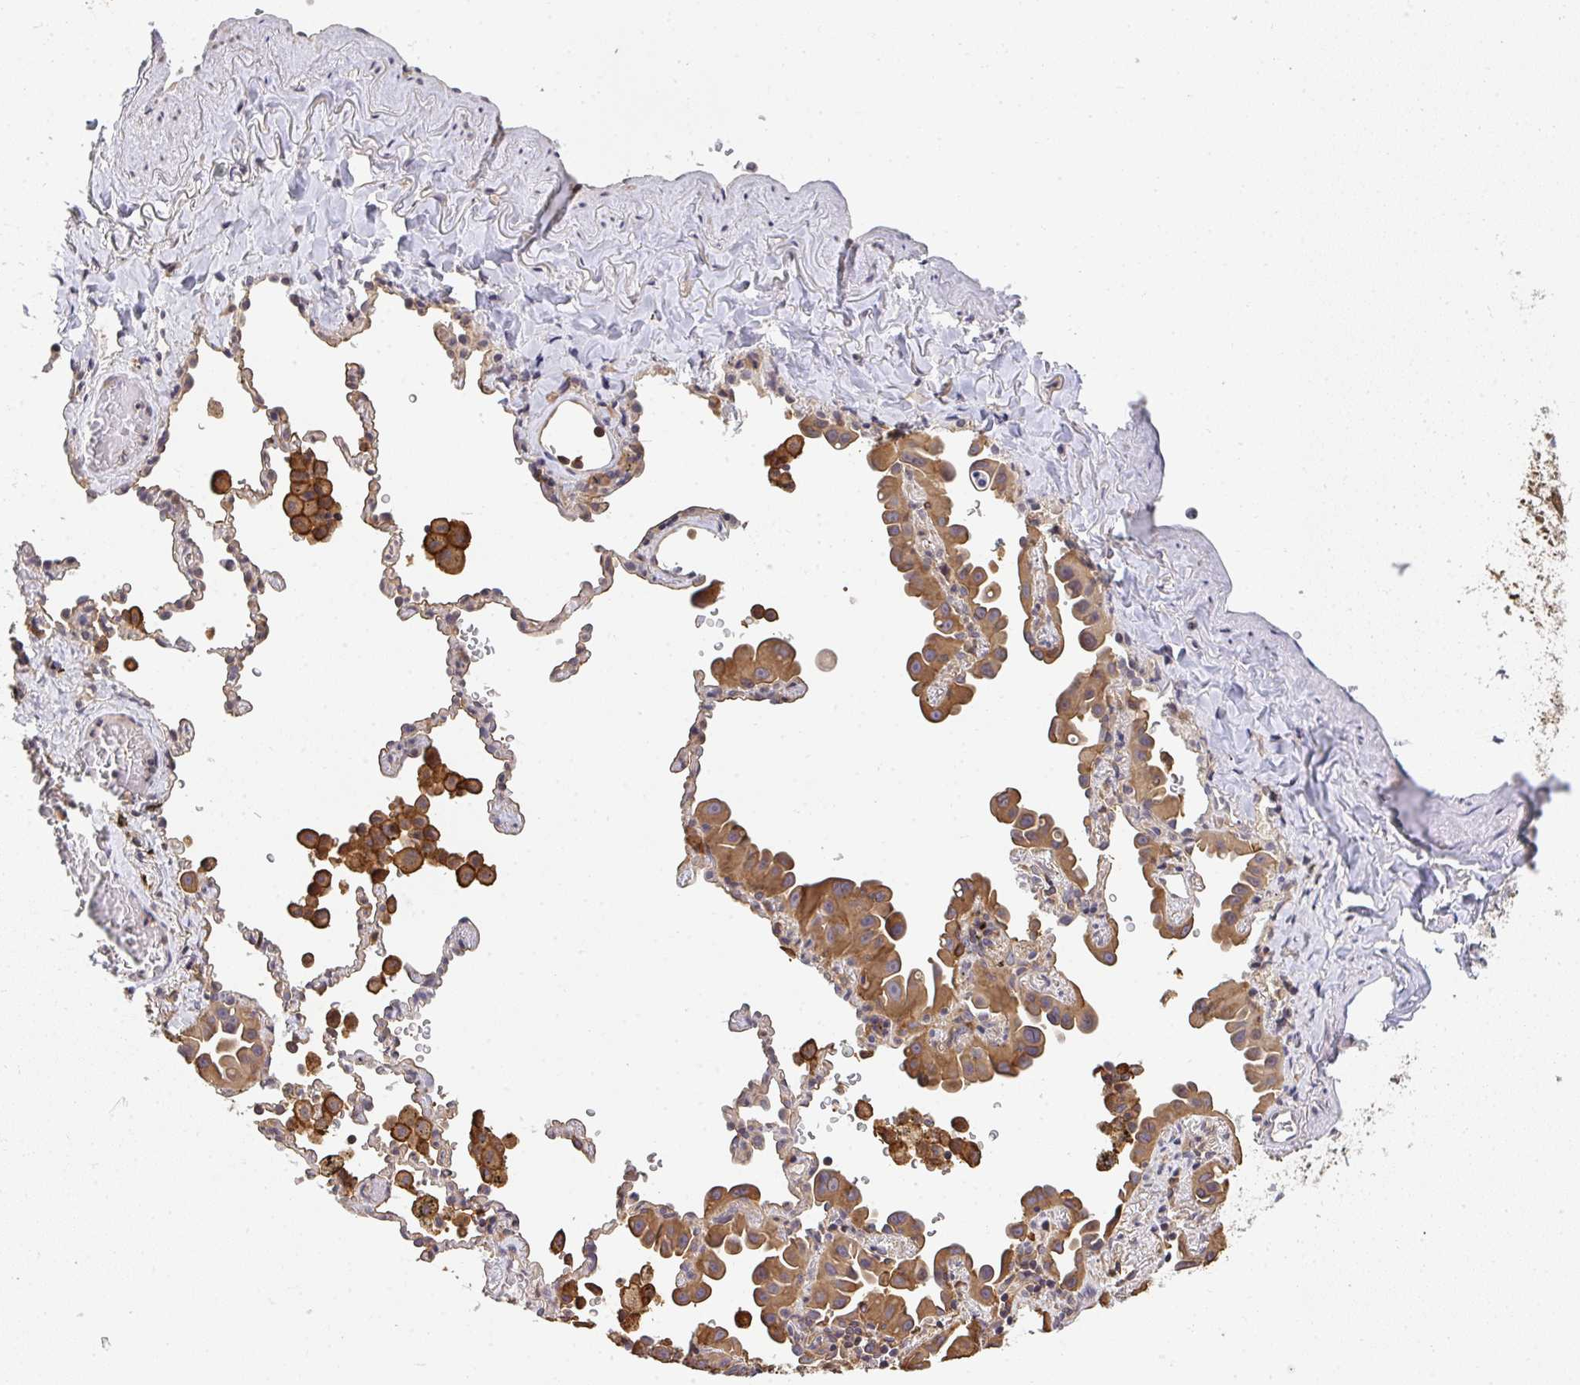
{"staining": {"intensity": "moderate", "quantity": ">75%", "location": "cytoplasmic/membranous"}, "tissue": "lung cancer", "cell_type": "Tumor cells", "image_type": "cancer", "snomed": [{"axis": "morphology", "description": "Adenocarcinoma, NOS"}, {"axis": "topography", "description": "Lung"}], "caption": "Human adenocarcinoma (lung) stained for a protein (brown) reveals moderate cytoplasmic/membranous positive expression in approximately >75% of tumor cells.", "gene": "EEF1AKMT1", "patient": {"sex": "male", "age": 68}}